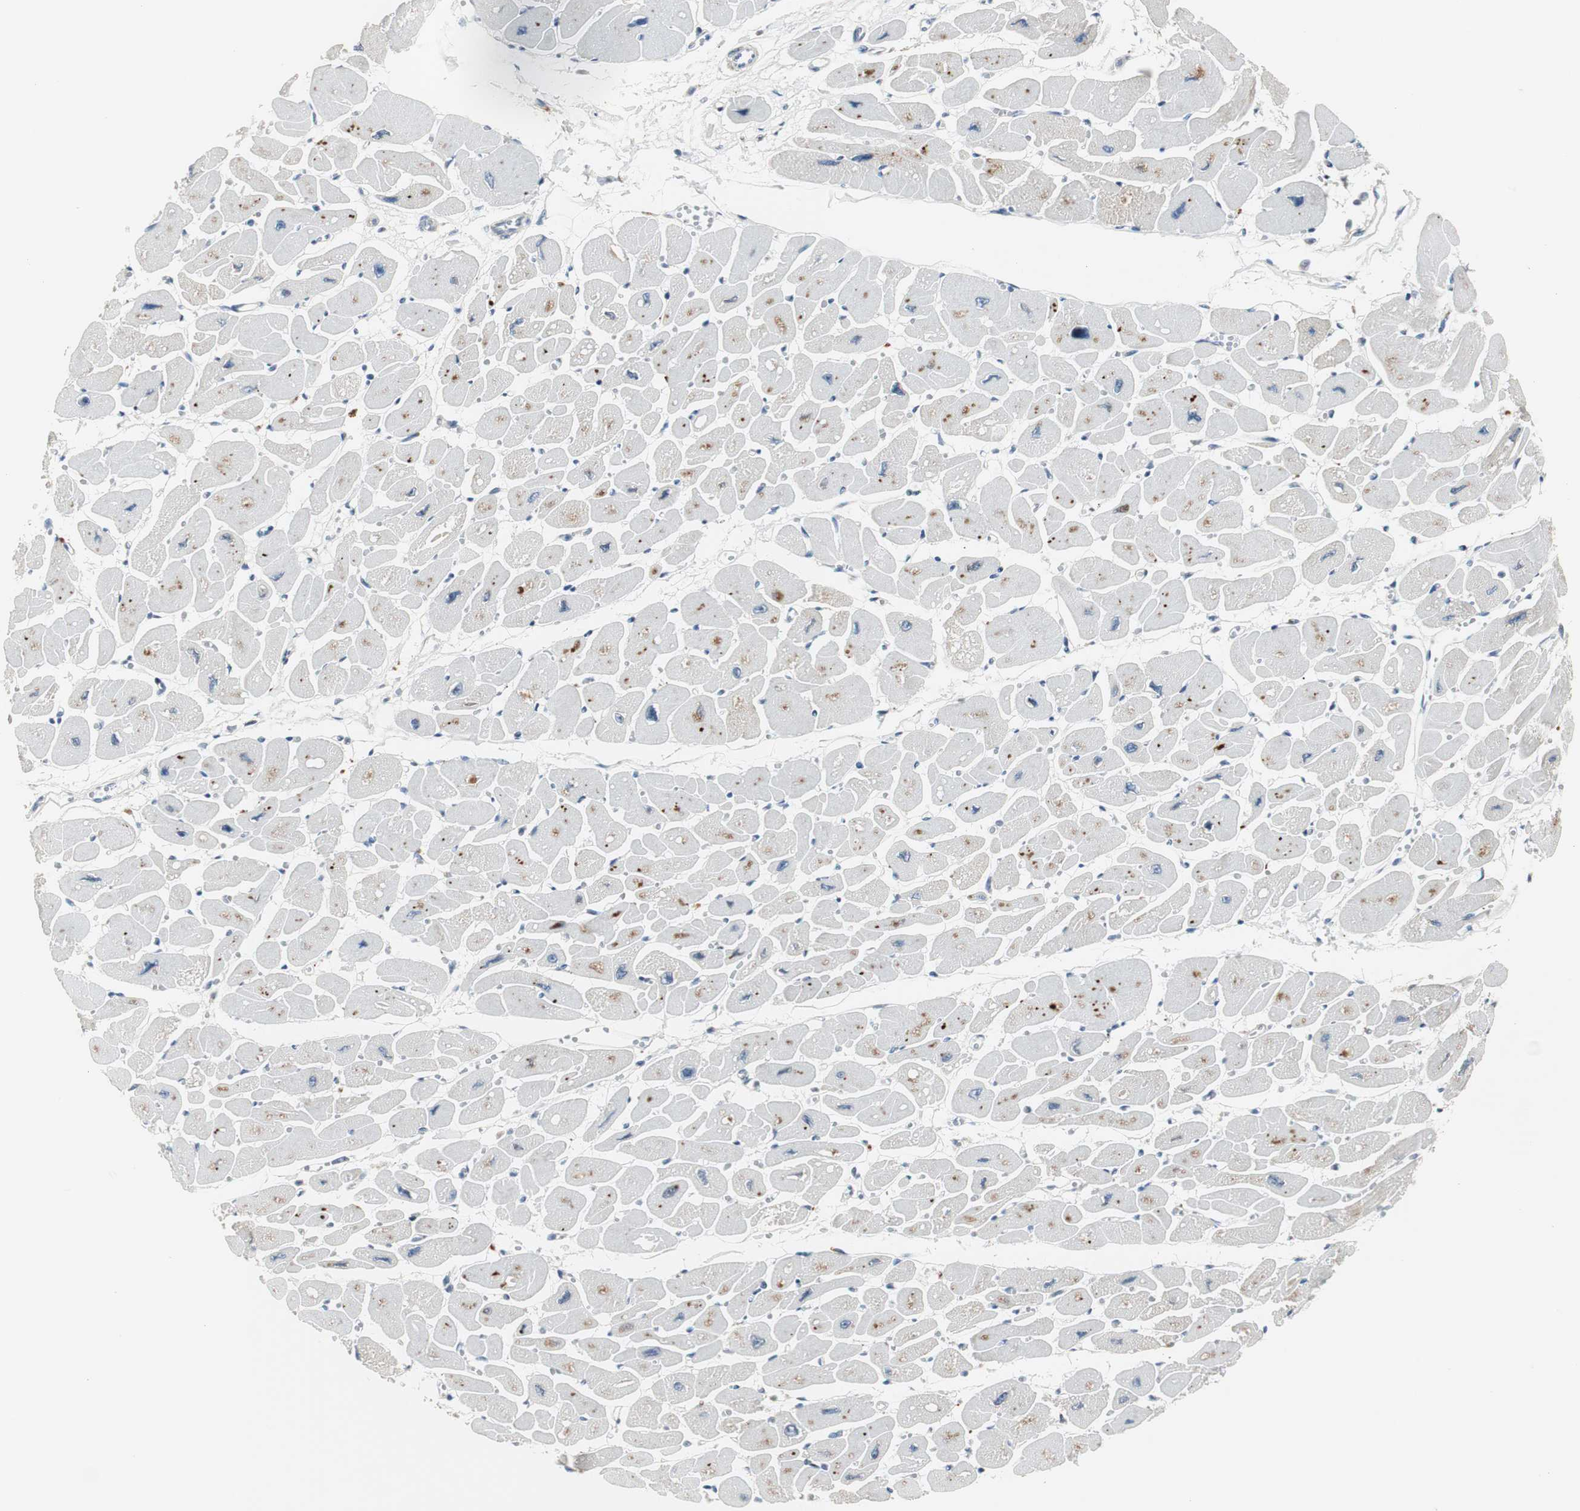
{"staining": {"intensity": "moderate", "quantity": "25%-75%", "location": "nuclear"}, "tissue": "heart muscle", "cell_type": "Cardiomyocytes", "image_type": "normal", "snomed": [{"axis": "morphology", "description": "Normal tissue, NOS"}, {"axis": "topography", "description": "Heart"}], "caption": "An immunohistochemistry (IHC) image of unremarkable tissue is shown. Protein staining in brown highlights moderate nuclear positivity in heart muscle within cardiomyocytes. Immunohistochemistry (ihc) stains the protein of interest in brown and the nuclei are stained blue.", "gene": "RAD1", "patient": {"sex": "female", "age": 54}}